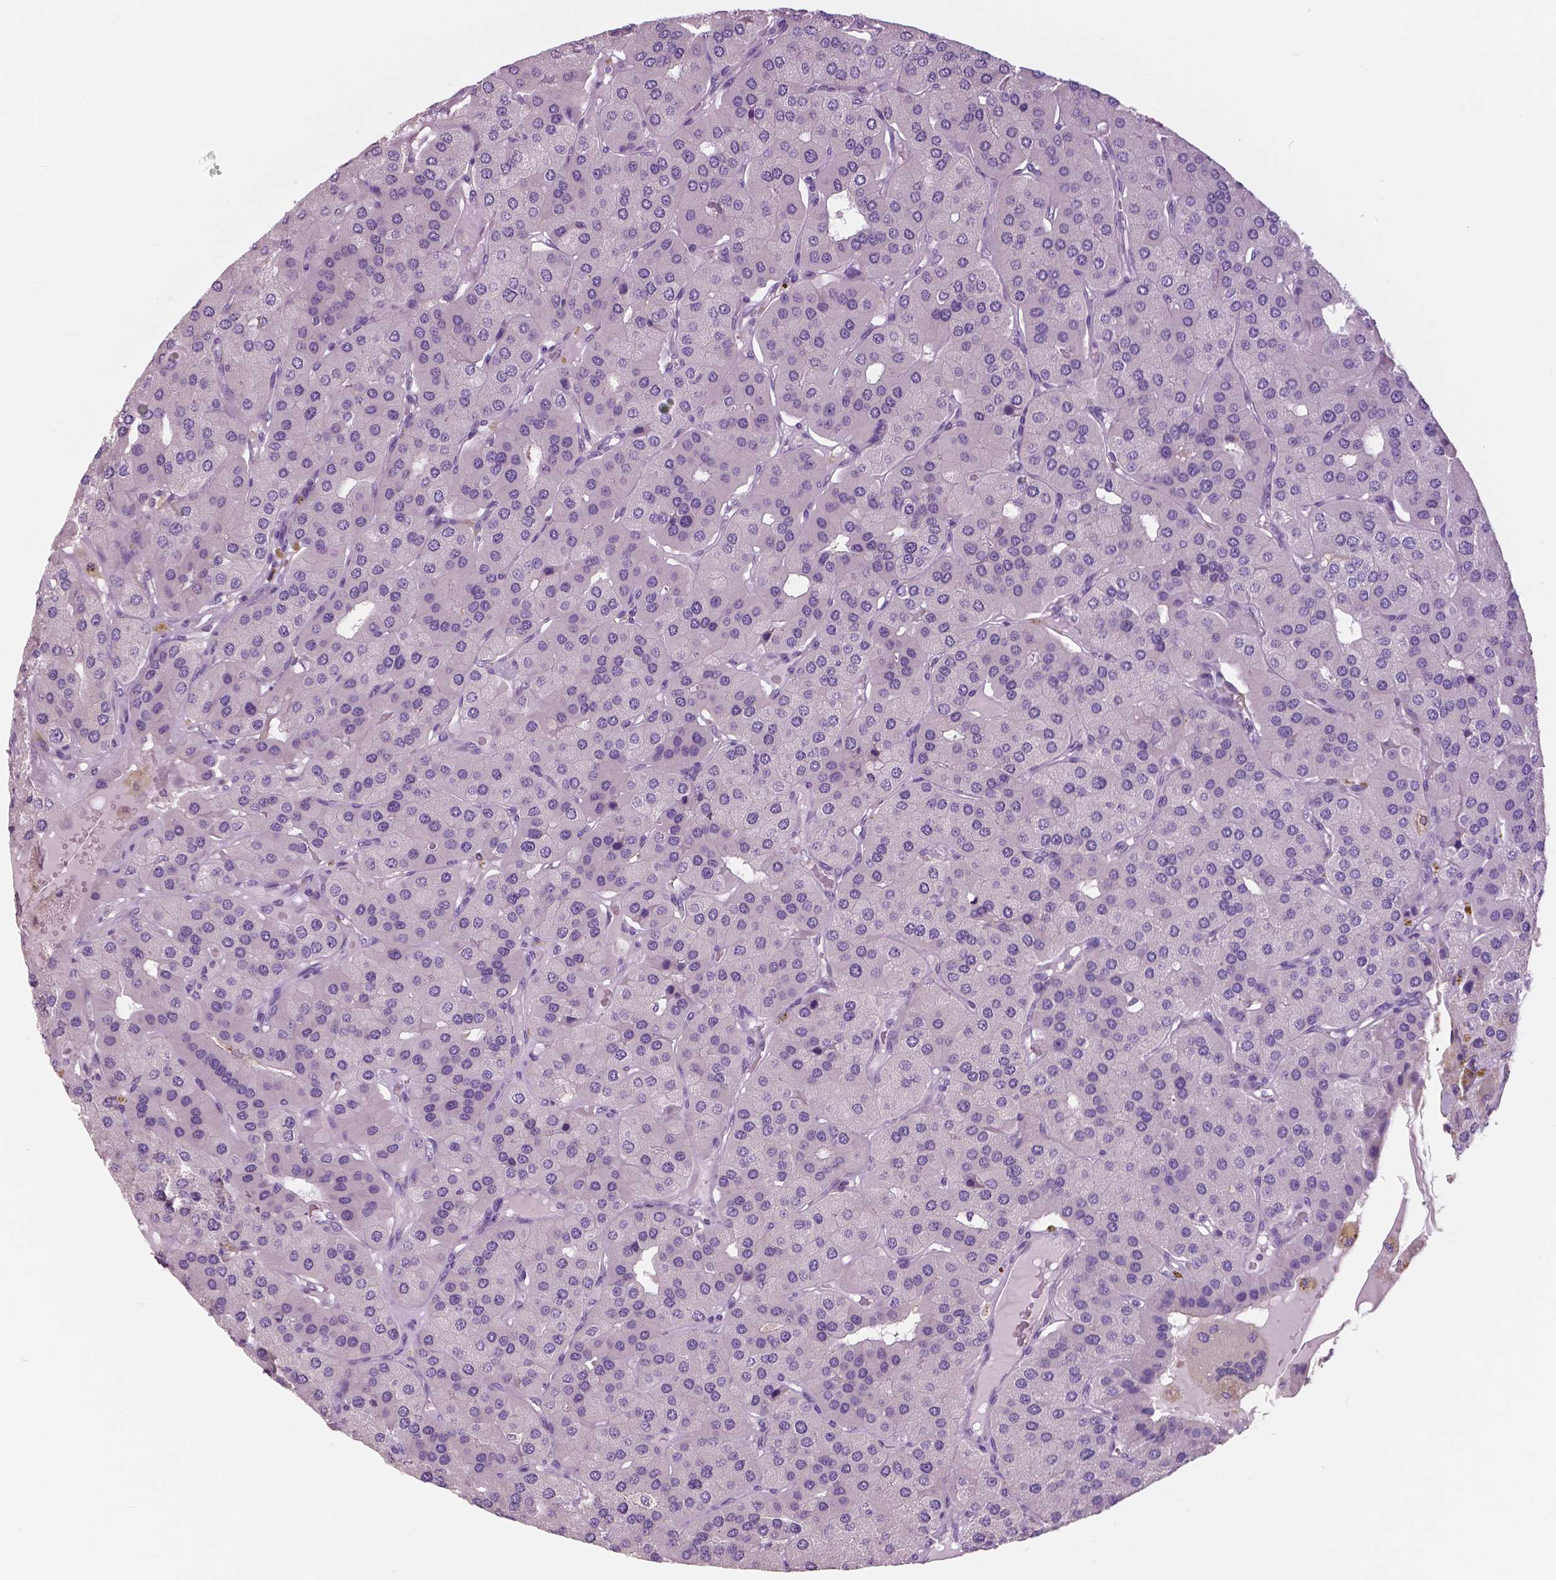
{"staining": {"intensity": "negative", "quantity": "none", "location": "none"}, "tissue": "parathyroid gland", "cell_type": "Glandular cells", "image_type": "normal", "snomed": [{"axis": "morphology", "description": "Normal tissue, NOS"}, {"axis": "morphology", "description": "Adenoma, NOS"}, {"axis": "topography", "description": "Parathyroid gland"}], "caption": "DAB immunohistochemical staining of benign parathyroid gland exhibits no significant staining in glandular cells. (Stains: DAB (3,3'-diaminobenzidine) IHC with hematoxylin counter stain, Microscopy: brightfield microscopy at high magnification).", "gene": "SERPINI1", "patient": {"sex": "female", "age": 86}}